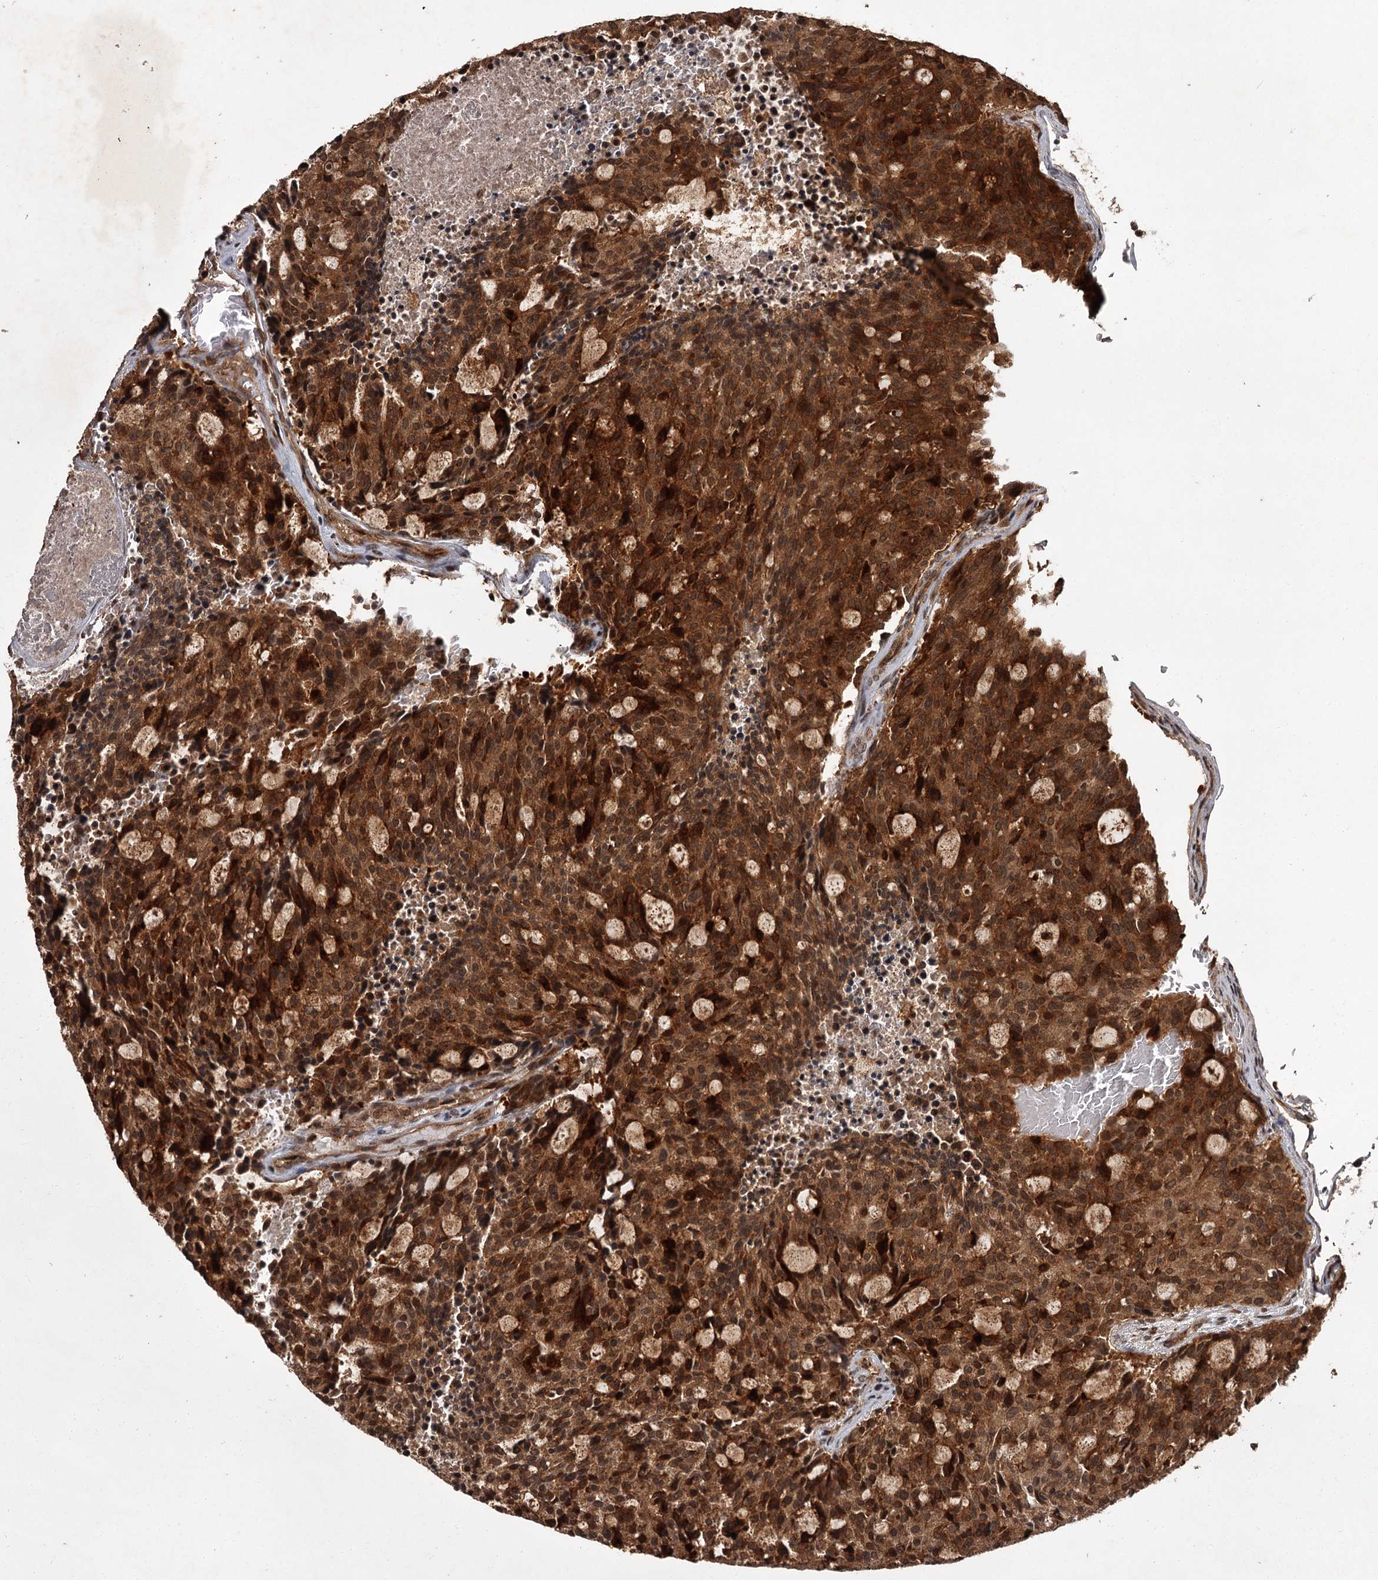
{"staining": {"intensity": "strong", "quantity": ">75%", "location": "cytoplasmic/membranous,nuclear"}, "tissue": "carcinoid", "cell_type": "Tumor cells", "image_type": "cancer", "snomed": [{"axis": "morphology", "description": "Carcinoid, malignant, NOS"}, {"axis": "topography", "description": "Pancreas"}], "caption": "The immunohistochemical stain labels strong cytoplasmic/membranous and nuclear expression in tumor cells of carcinoid tissue.", "gene": "TBC1D23", "patient": {"sex": "female", "age": 54}}